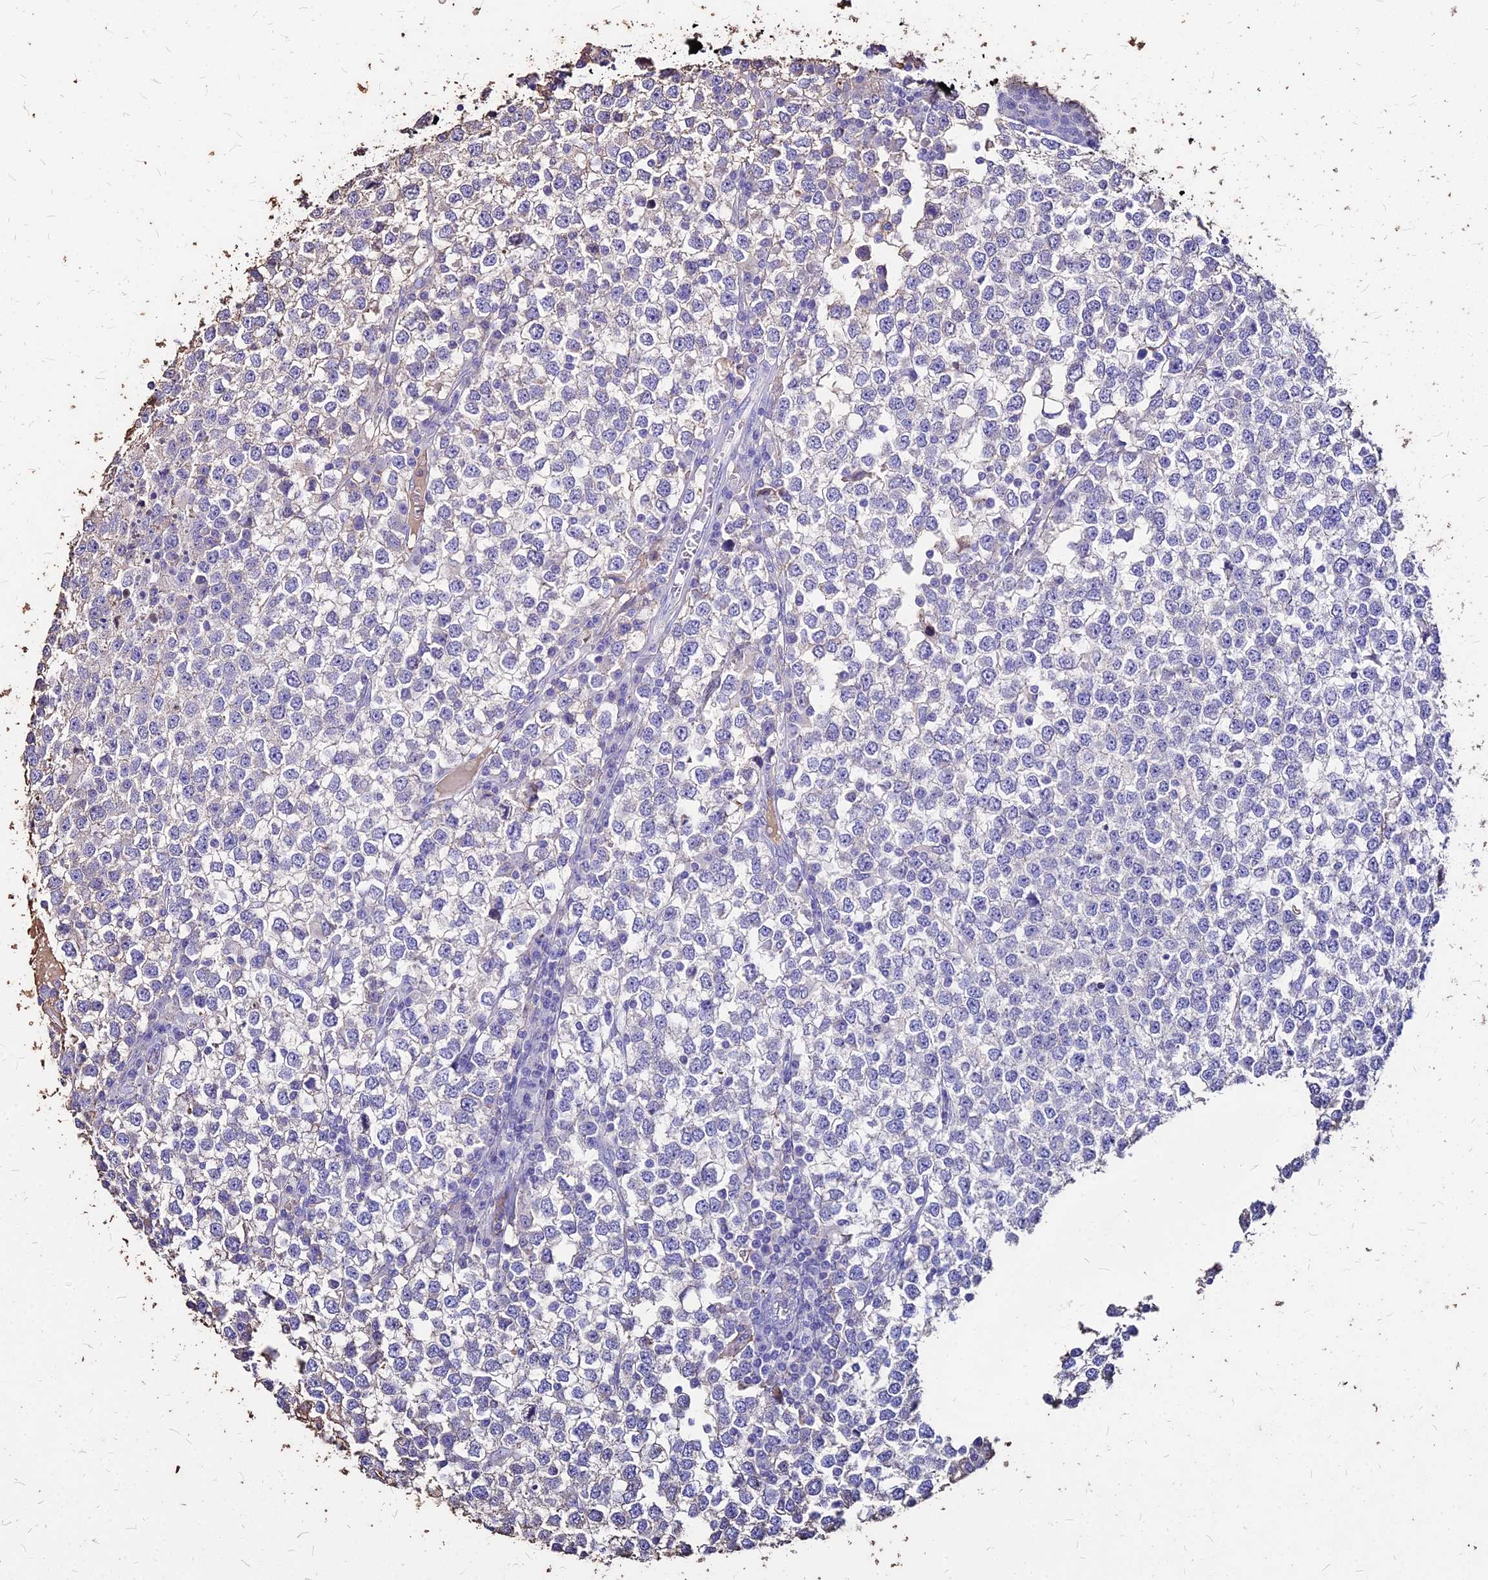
{"staining": {"intensity": "negative", "quantity": "none", "location": "none"}, "tissue": "testis cancer", "cell_type": "Tumor cells", "image_type": "cancer", "snomed": [{"axis": "morphology", "description": "Seminoma, NOS"}, {"axis": "topography", "description": "Testis"}], "caption": "Immunohistochemical staining of testis cancer reveals no significant staining in tumor cells.", "gene": "NME5", "patient": {"sex": "male", "age": 65}}